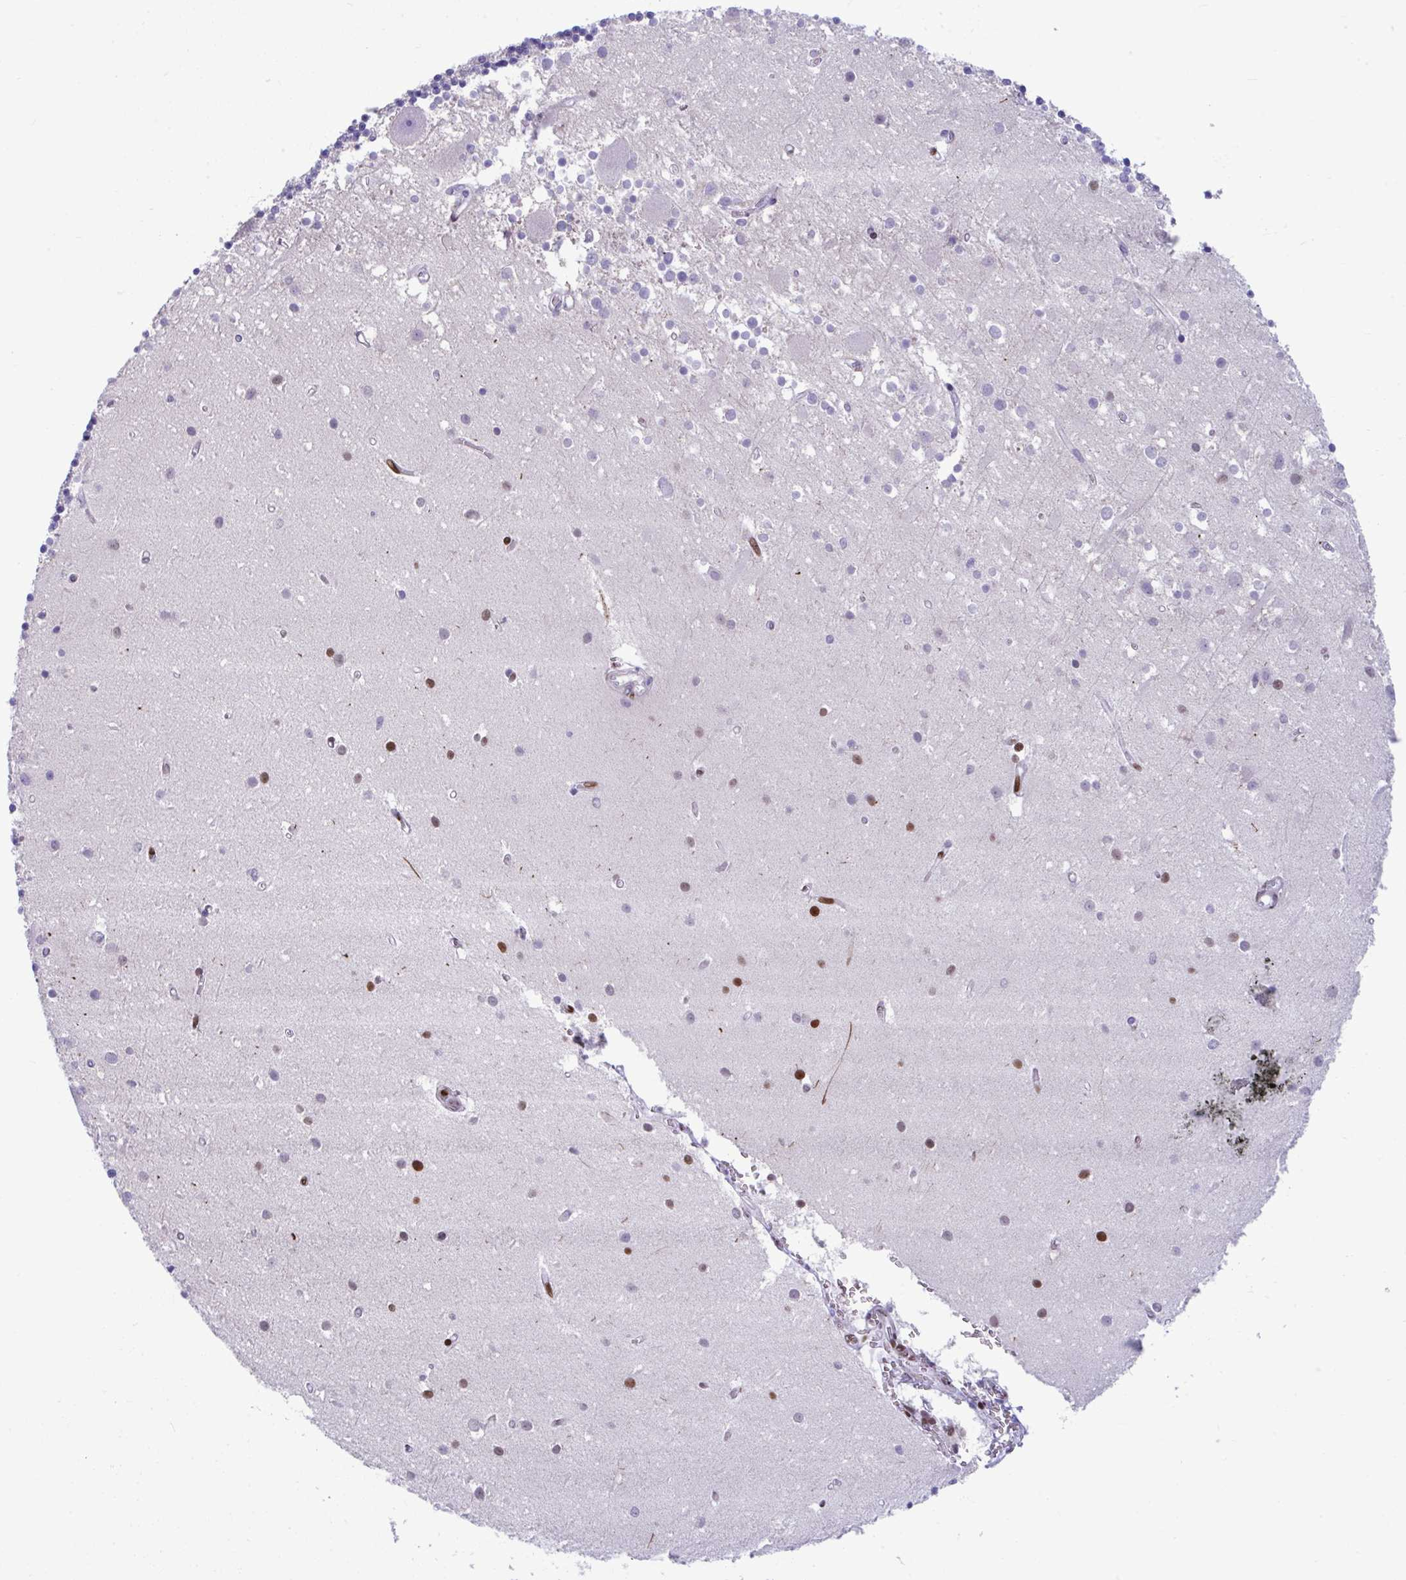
{"staining": {"intensity": "negative", "quantity": "none", "location": "none"}, "tissue": "cerebellum", "cell_type": "Cells in granular layer", "image_type": "normal", "snomed": [{"axis": "morphology", "description": "Normal tissue, NOS"}, {"axis": "topography", "description": "Cerebellum"}], "caption": "This is an immunohistochemistry histopathology image of unremarkable human cerebellum. There is no staining in cells in granular layer.", "gene": "ISL1", "patient": {"sex": "male", "age": 54}}